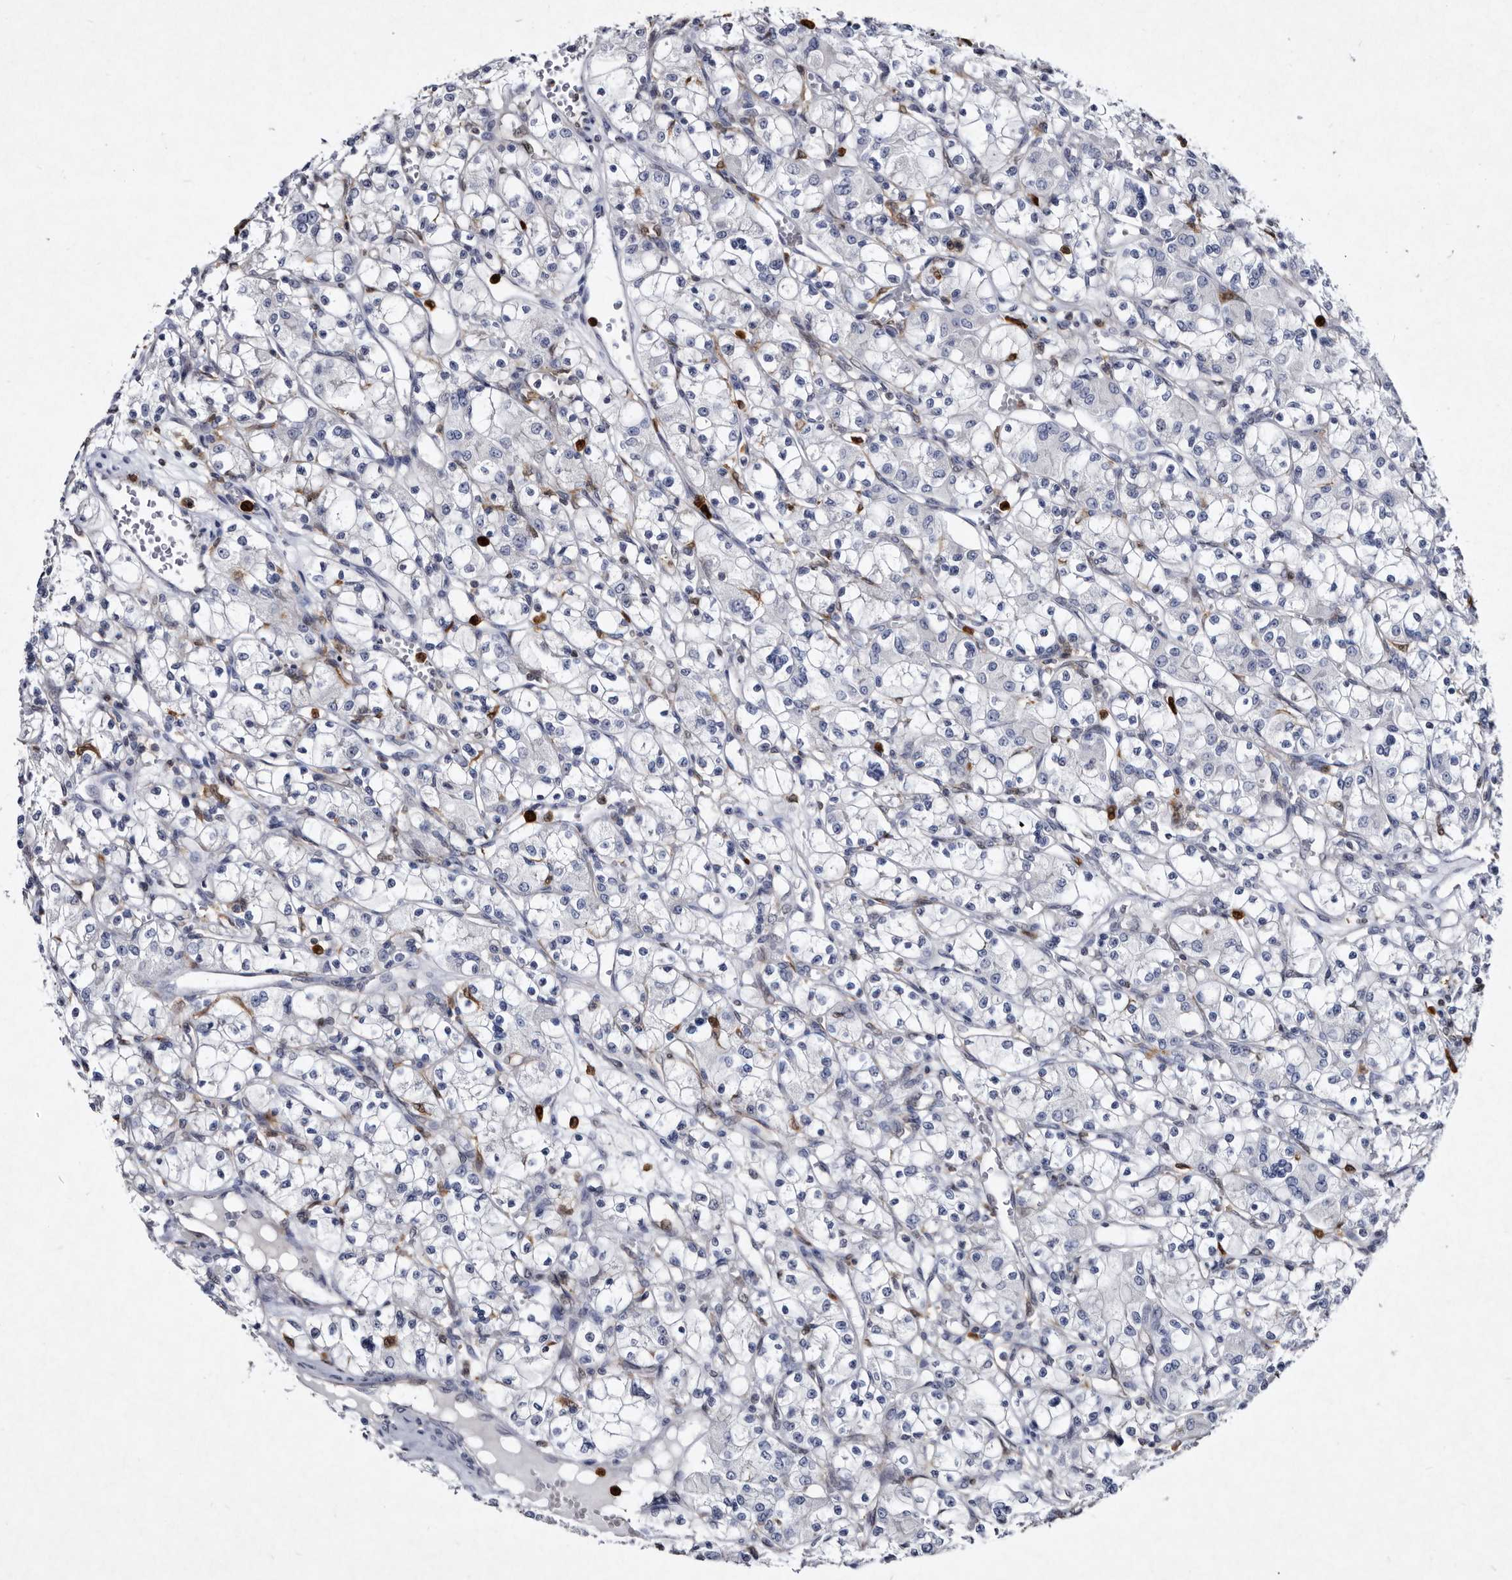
{"staining": {"intensity": "negative", "quantity": "none", "location": "none"}, "tissue": "renal cancer", "cell_type": "Tumor cells", "image_type": "cancer", "snomed": [{"axis": "morphology", "description": "Adenocarcinoma, NOS"}, {"axis": "topography", "description": "Kidney"}], "caption": "Immunohistochemical staining of renal cancer exhibits no significant expression in tumor cells.", "gene": "SERPINB8", "patient": {"sex": "female", "age": 59}}